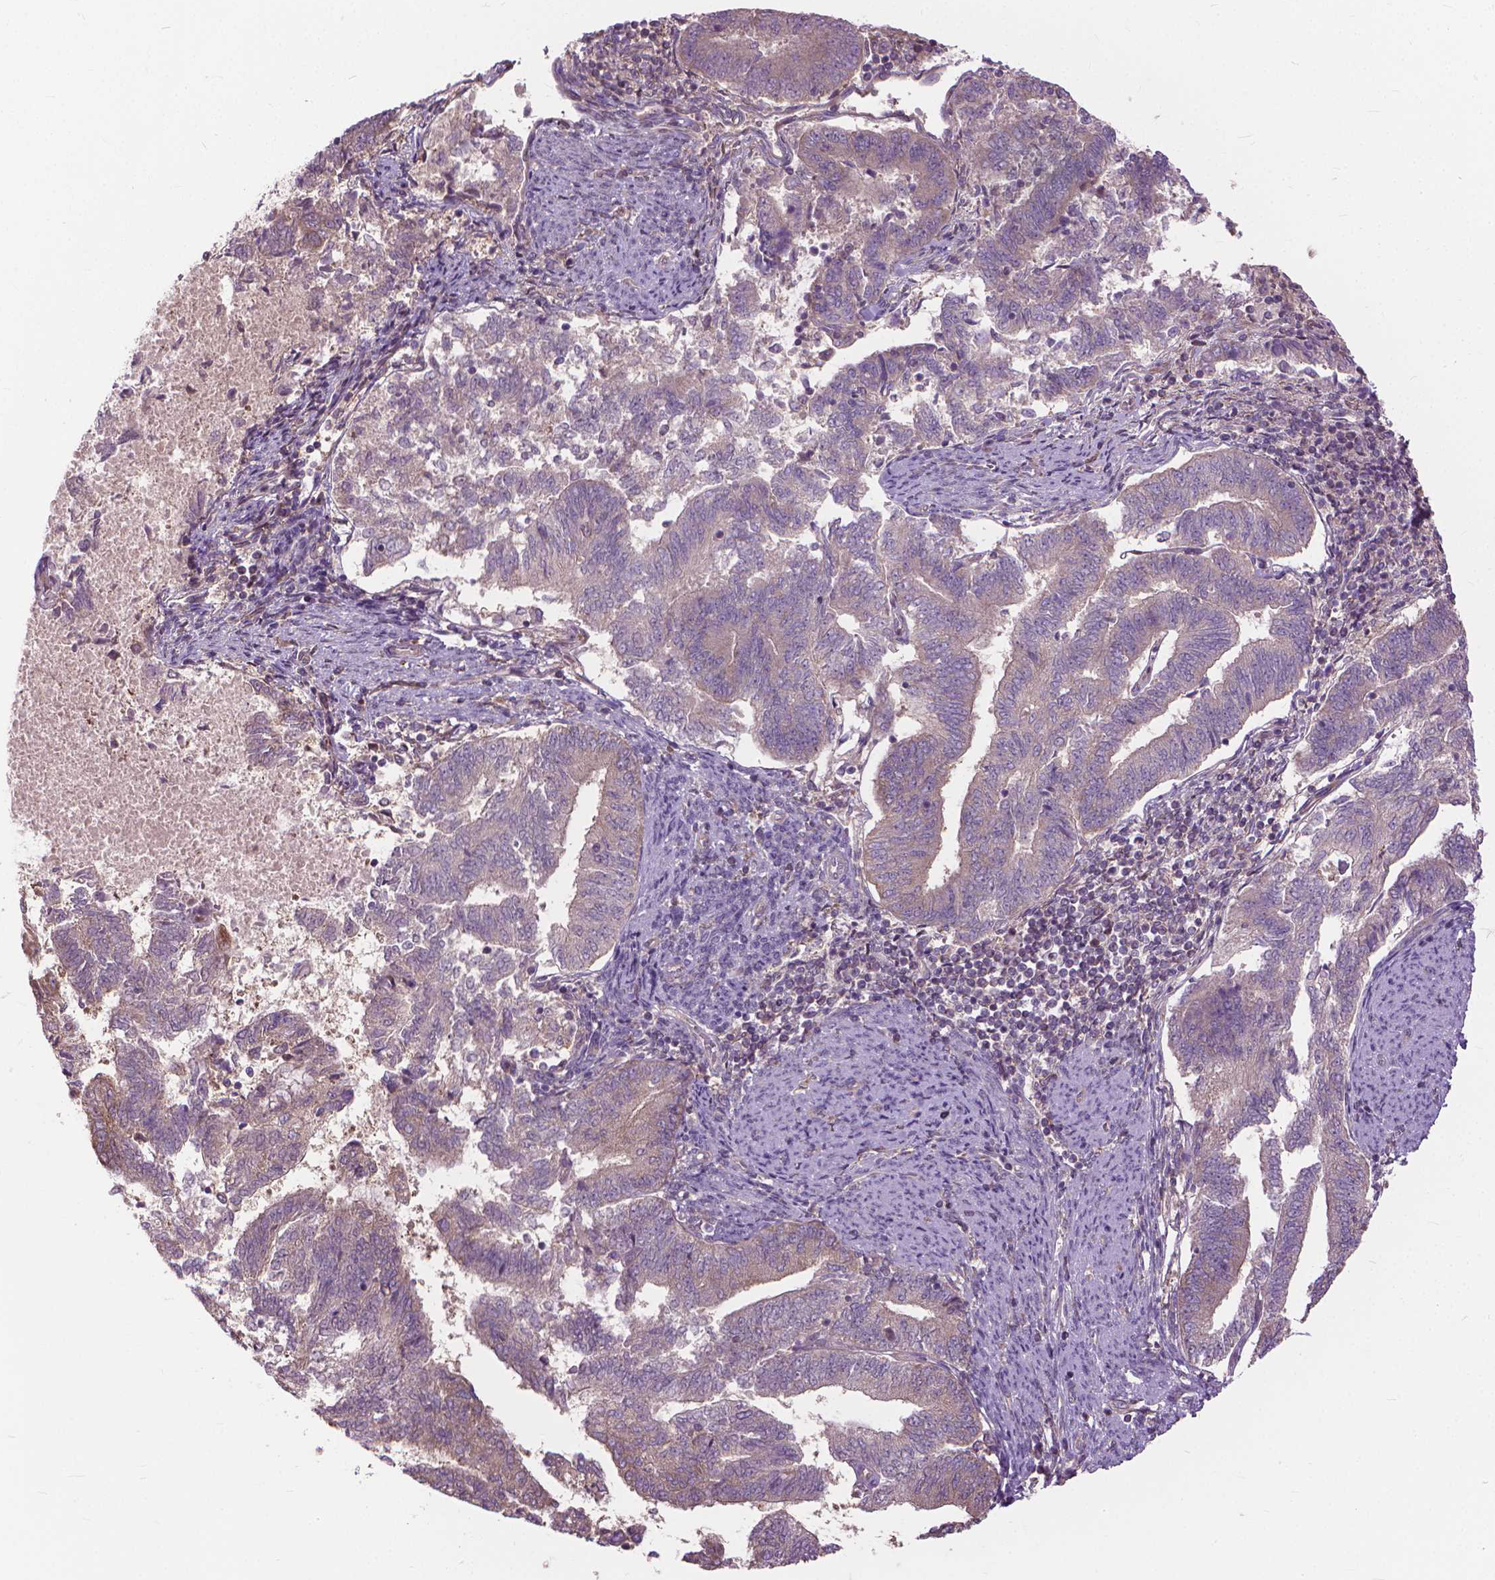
{"staining": {"intensity": "weak", "quantity": "<25%", "location": "cytoplasmic/membranous"}, "tissue": "endometrial cancer", "cell_type": "Tumor cells", "image_type": "cancer", "snomed": [{"axis": "morphology", "description": "Adenocarcinoma, NOS"}, {"axis": "topography", "description": "Endometrium"}], "caption": "IHC of human adenocarcinoma (endometrial) reveals no positivity in tumor cells.", "gene": "NUDT1", "patient": {"sex": "female", "age": 65}}